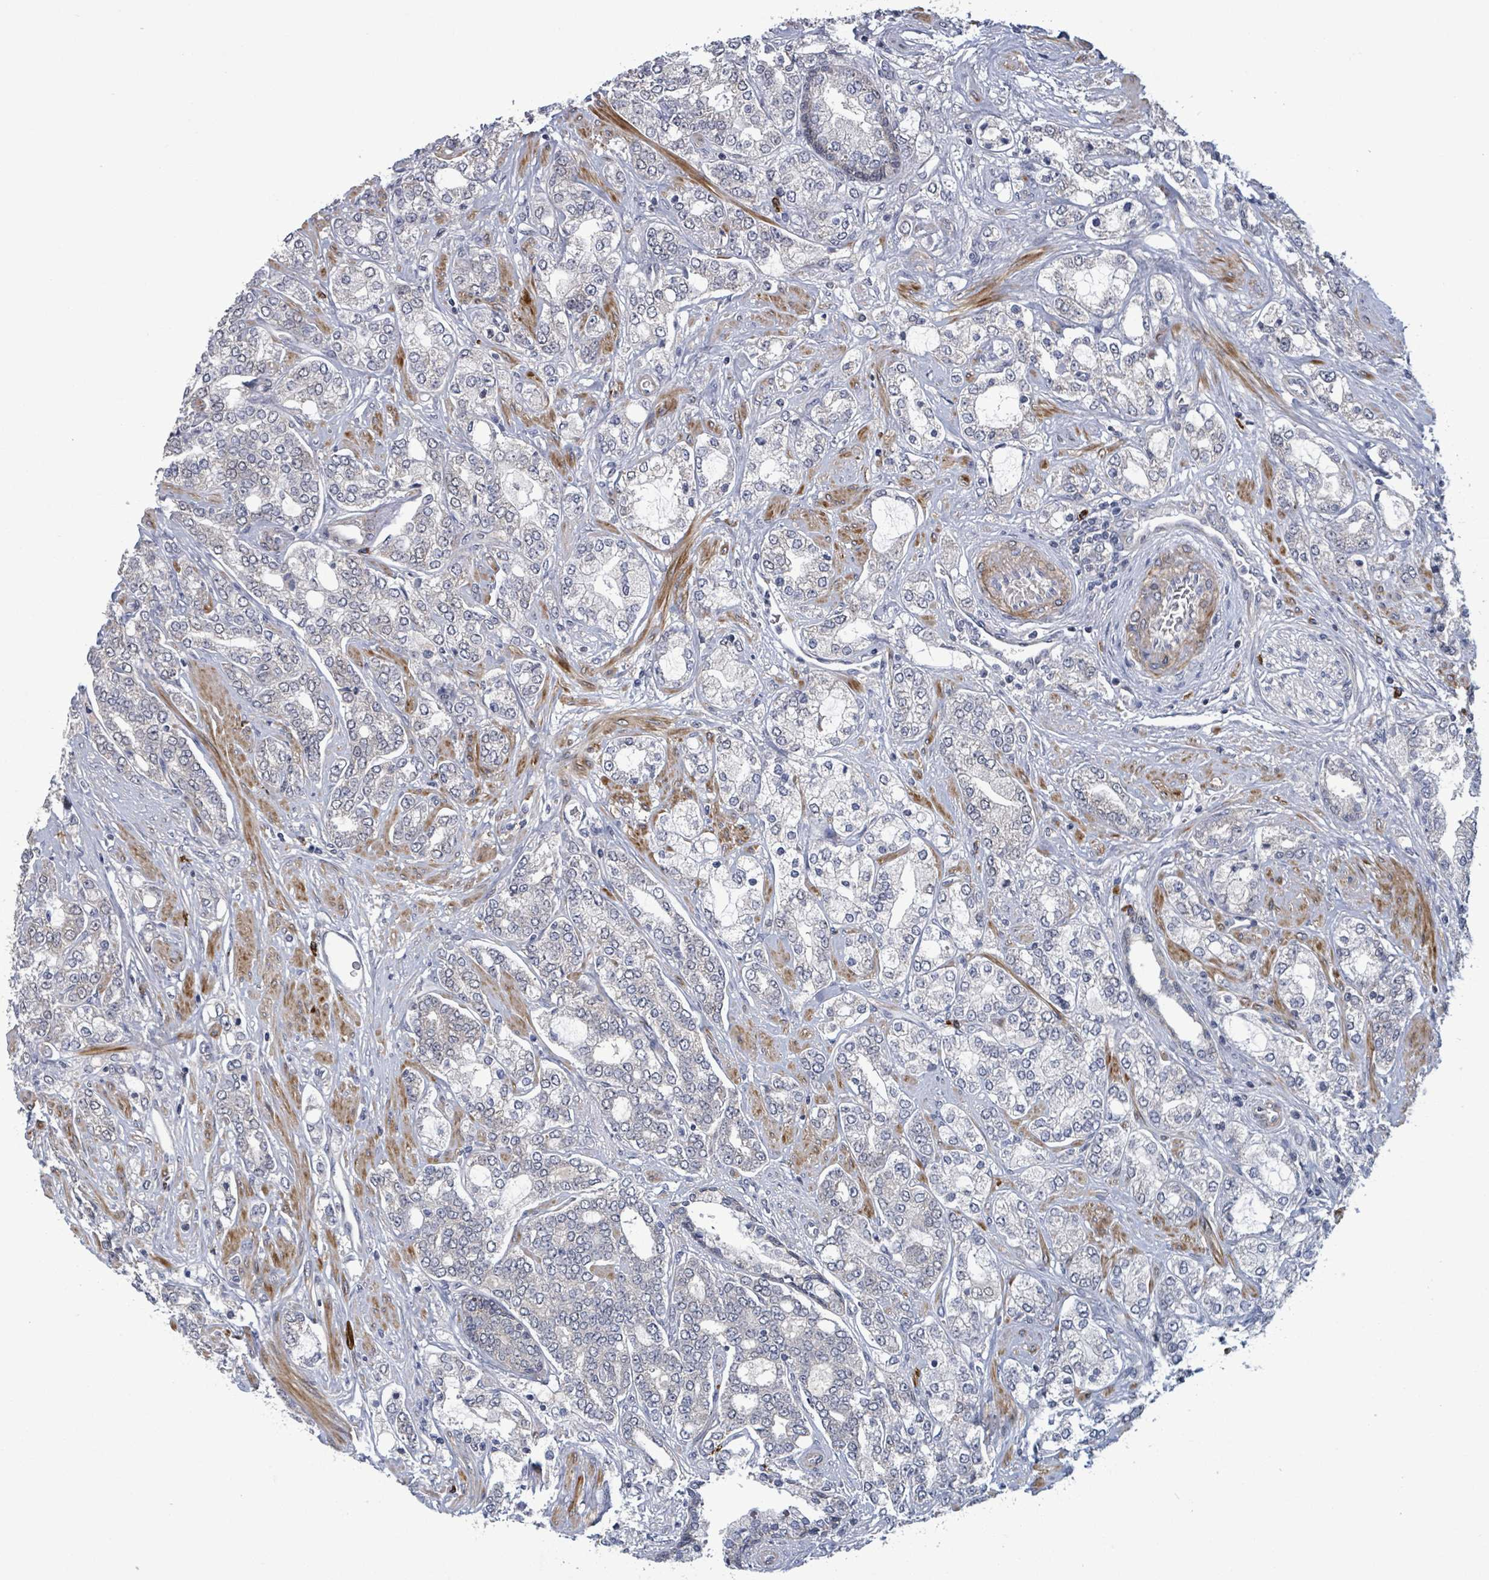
{"staining": {"intensity": "negative", "quantity": "none", "location": "none"}, "tissue": "prostate cancer", "cell_type": "Tumor cells", "image_type": "cancer", "snomed": [{"axis": "morphology", "description": "Adenocarcinoma, High grade"}, {"axis": "topography", "description": "Prostate"}], "caption": "Prostate cancer stained for a protein using immunohistochemistry demonstrates no positivity tumor cells.", "gene": "AMMECR1", "patient": {"sex": "male", "age": 64}}